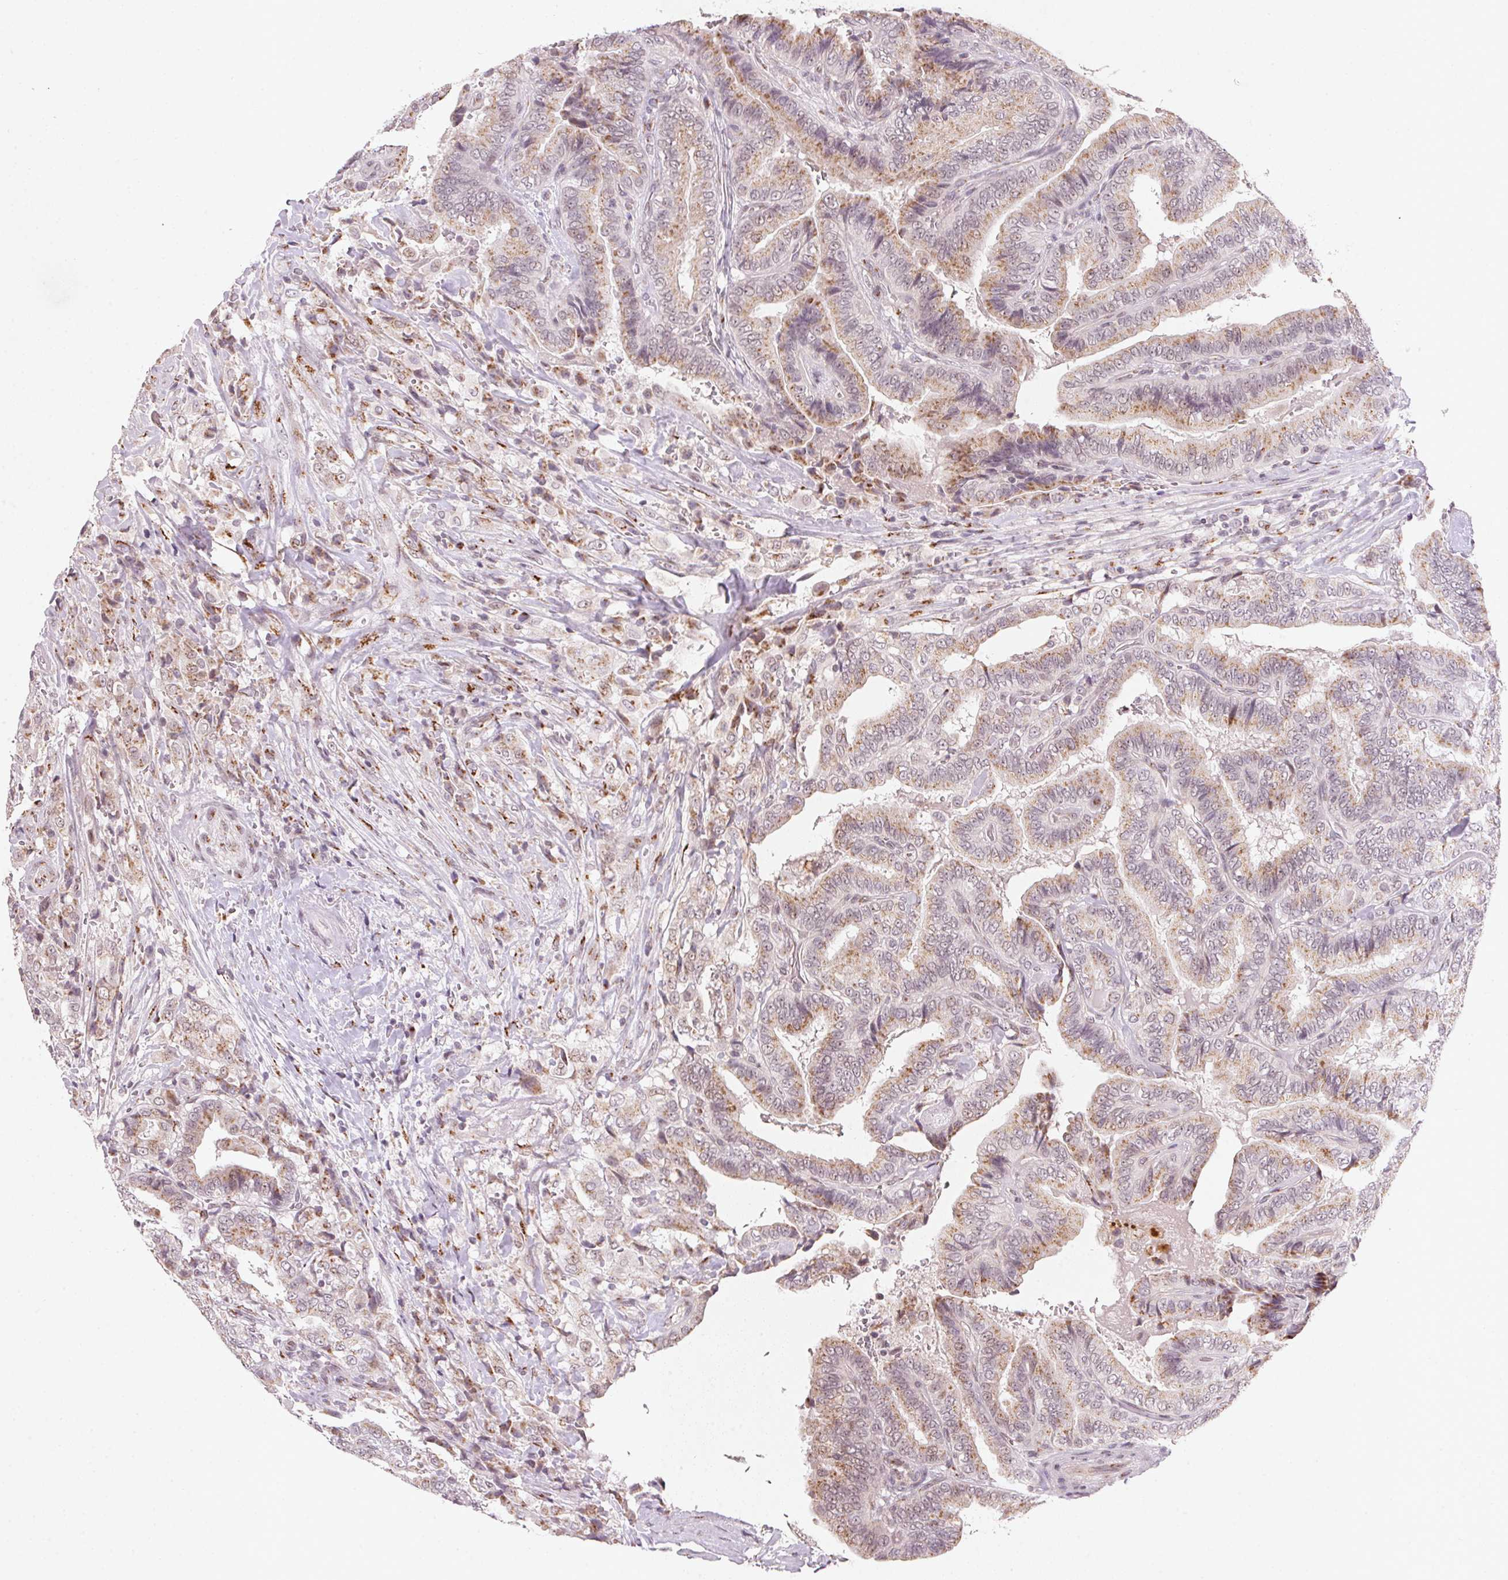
{"staining": {"intensity": "moderate", "quantity": ">75%", "location": "cytoplasmic/membranous"}, "tissue": "thyroid cancer", "cell_type": "Tumor cells", "image_type": "cancer", "snomed": [{"axis": "morphology", "description": "Papillary adenocarcinoma, NOS"}, {"axis": "topography", "description": "Thyroid gland"}], "caption": "Thyroid cancer tissue reveals moderate cytoplasmic/membranous expression in about >75% of tumor cells, visualized by immunohistochemistry.", "gene": "RAB22A", "patient": {"sex": "male", "age": 61}}